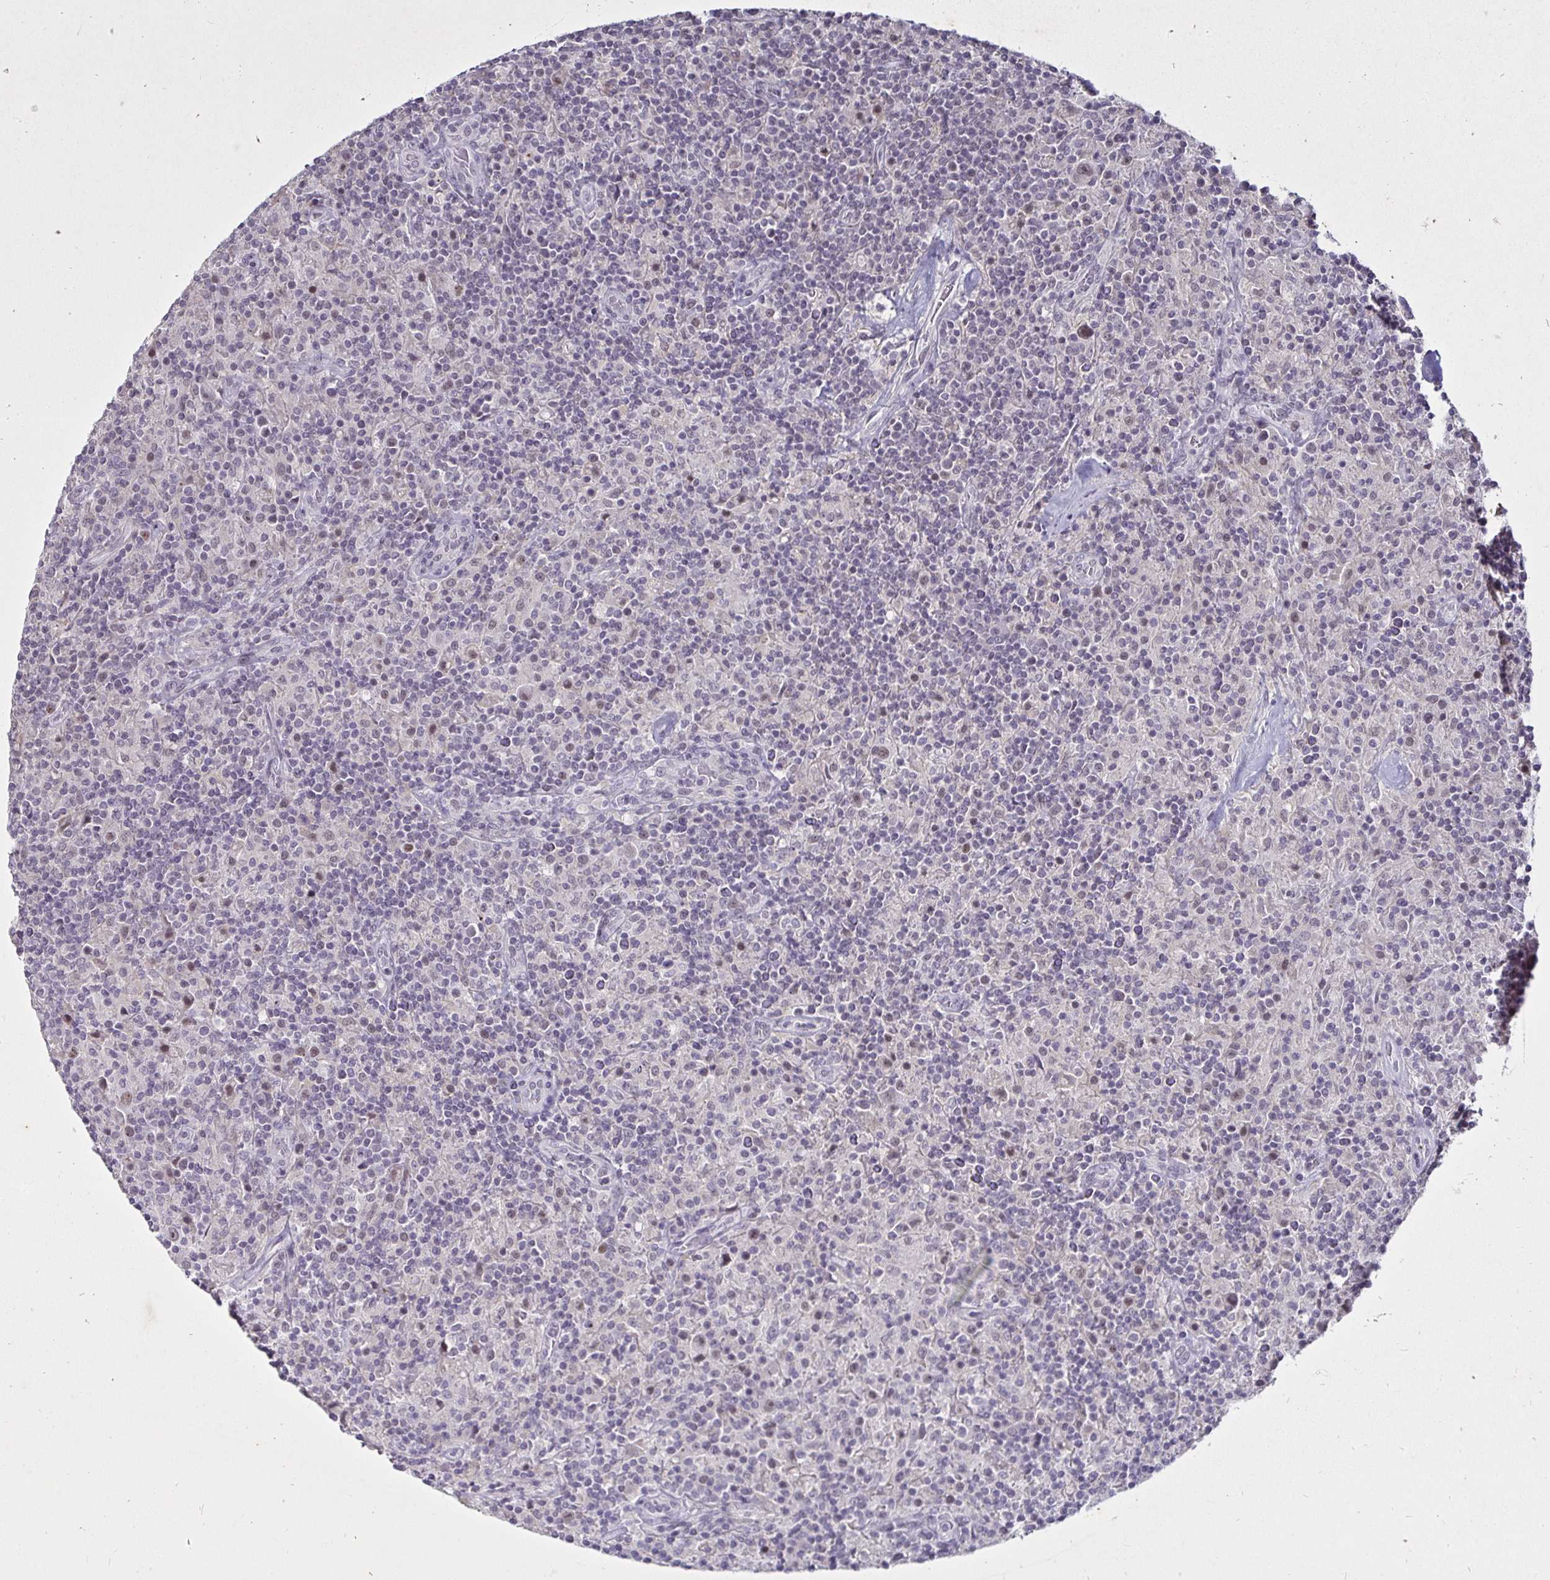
{"staining": {"intensity": "weak", "quantity": "<25%", "location": "nuclear"}, "tissue": "lymphoma", "cell_type": "Tumor cells", "image_type": "cancer", "snomed": [{"axis": "morphology", "description": "Hodgkin's disease, NOS"}, {"axis": "topography", "description": "Lymph node"}], "caption": "High power microscopy histopathology image of an immunohistochemistry (IHC) micrograph of lymphoma, revealing no significant expression in tumor cells. Nuclei are stained in blue.", "gene": "MLH1", "patient": {"sex": "male", "age": 70}}